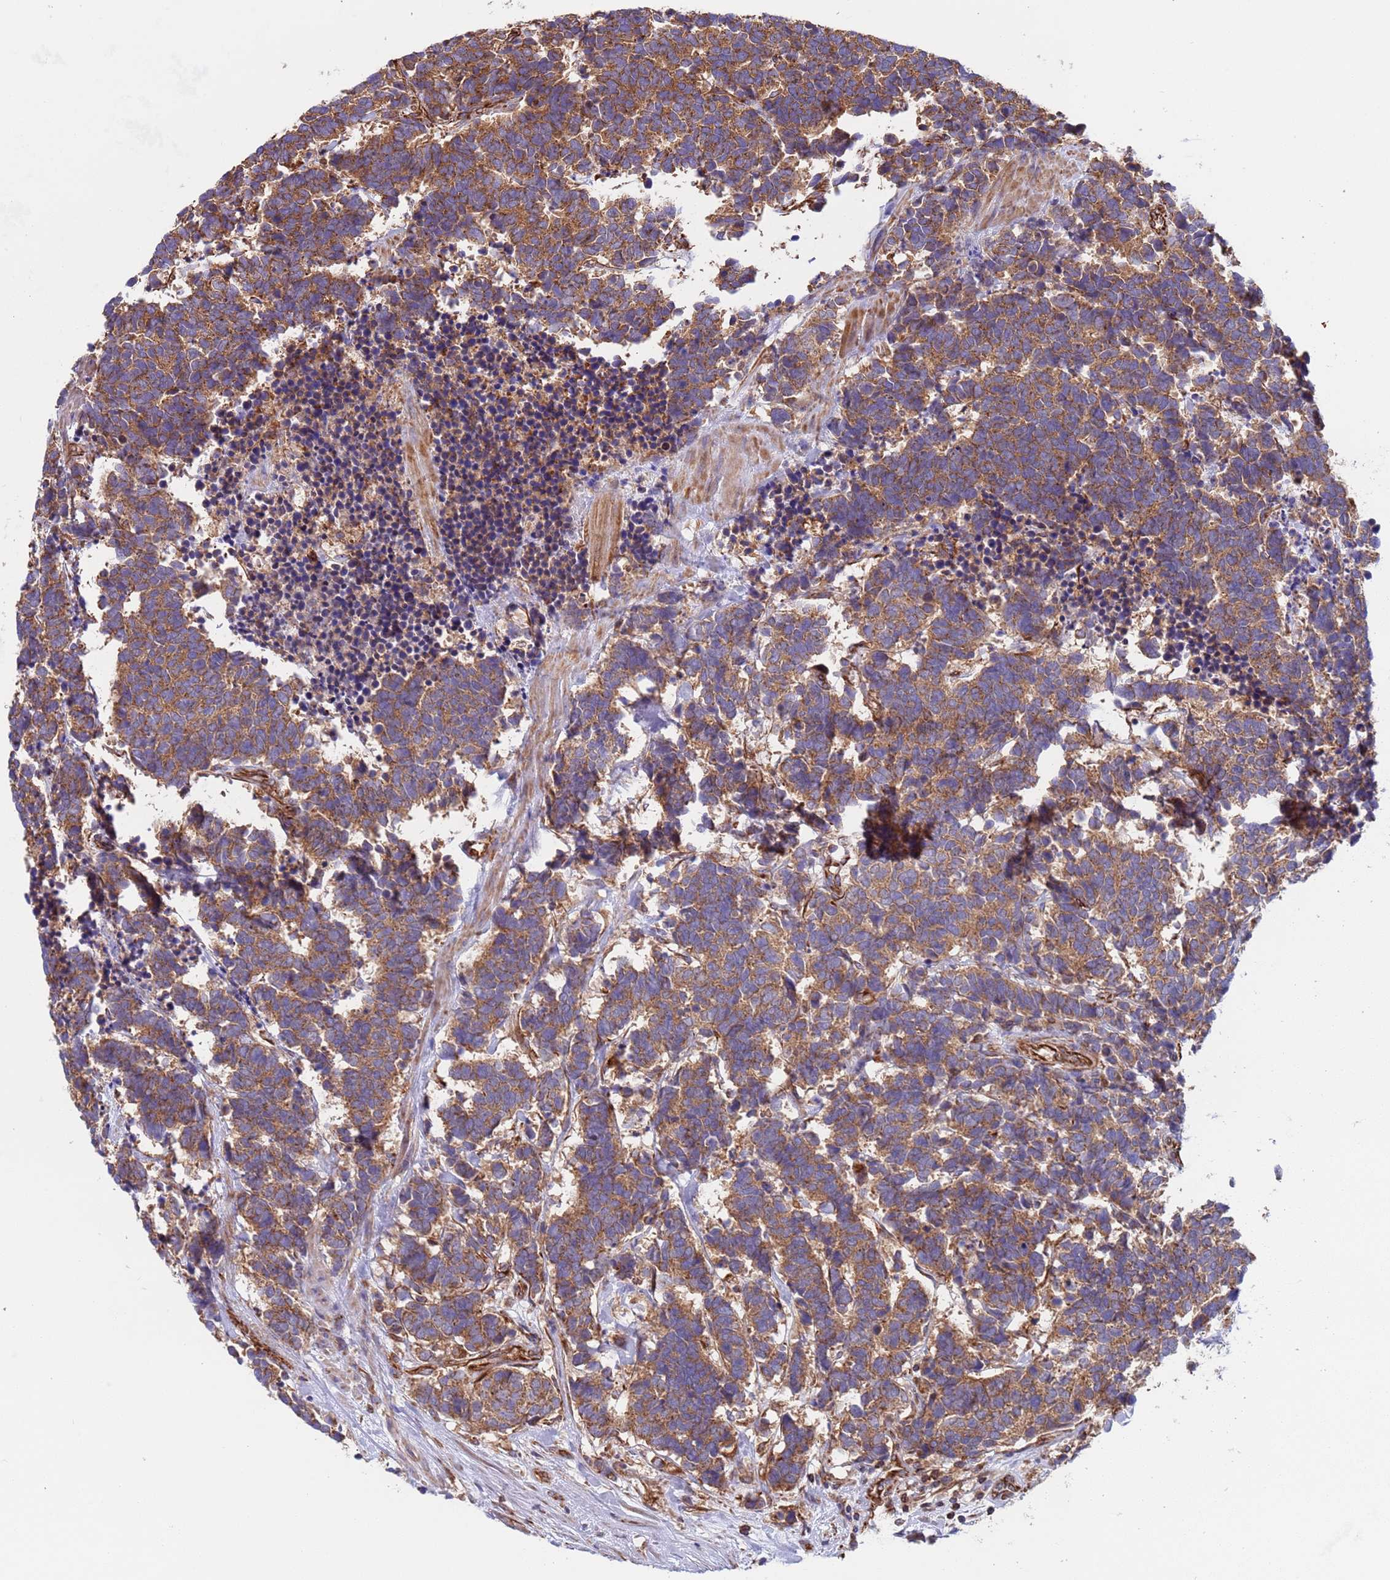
{"staining": {"intensity": "moderate", "quantity": ">75%", "location": "cytoplasmic/membranous"}, "tissue": "carcinoid", "cell_type": "Tumor cells", "image_type": "cancer", "snomed": [{"axis": "morphology", "description": "Carcinoma, NOS"}, {"axis": "morphology", "description": "Carcinoid, malignant, NOS"}, {"axis": "topography", "description": "Urinary bladder"}], "caption": "A medium amount of moderate cytoplasmic/membranous expression is appreciated in approximately >75% of tumor cells in malignant carcinoid tissue. (Brightfield microscopy of DAB IHC at high magnification).", "gene": "NUDT12", "patient": {"sex": "male", "age": 57}}